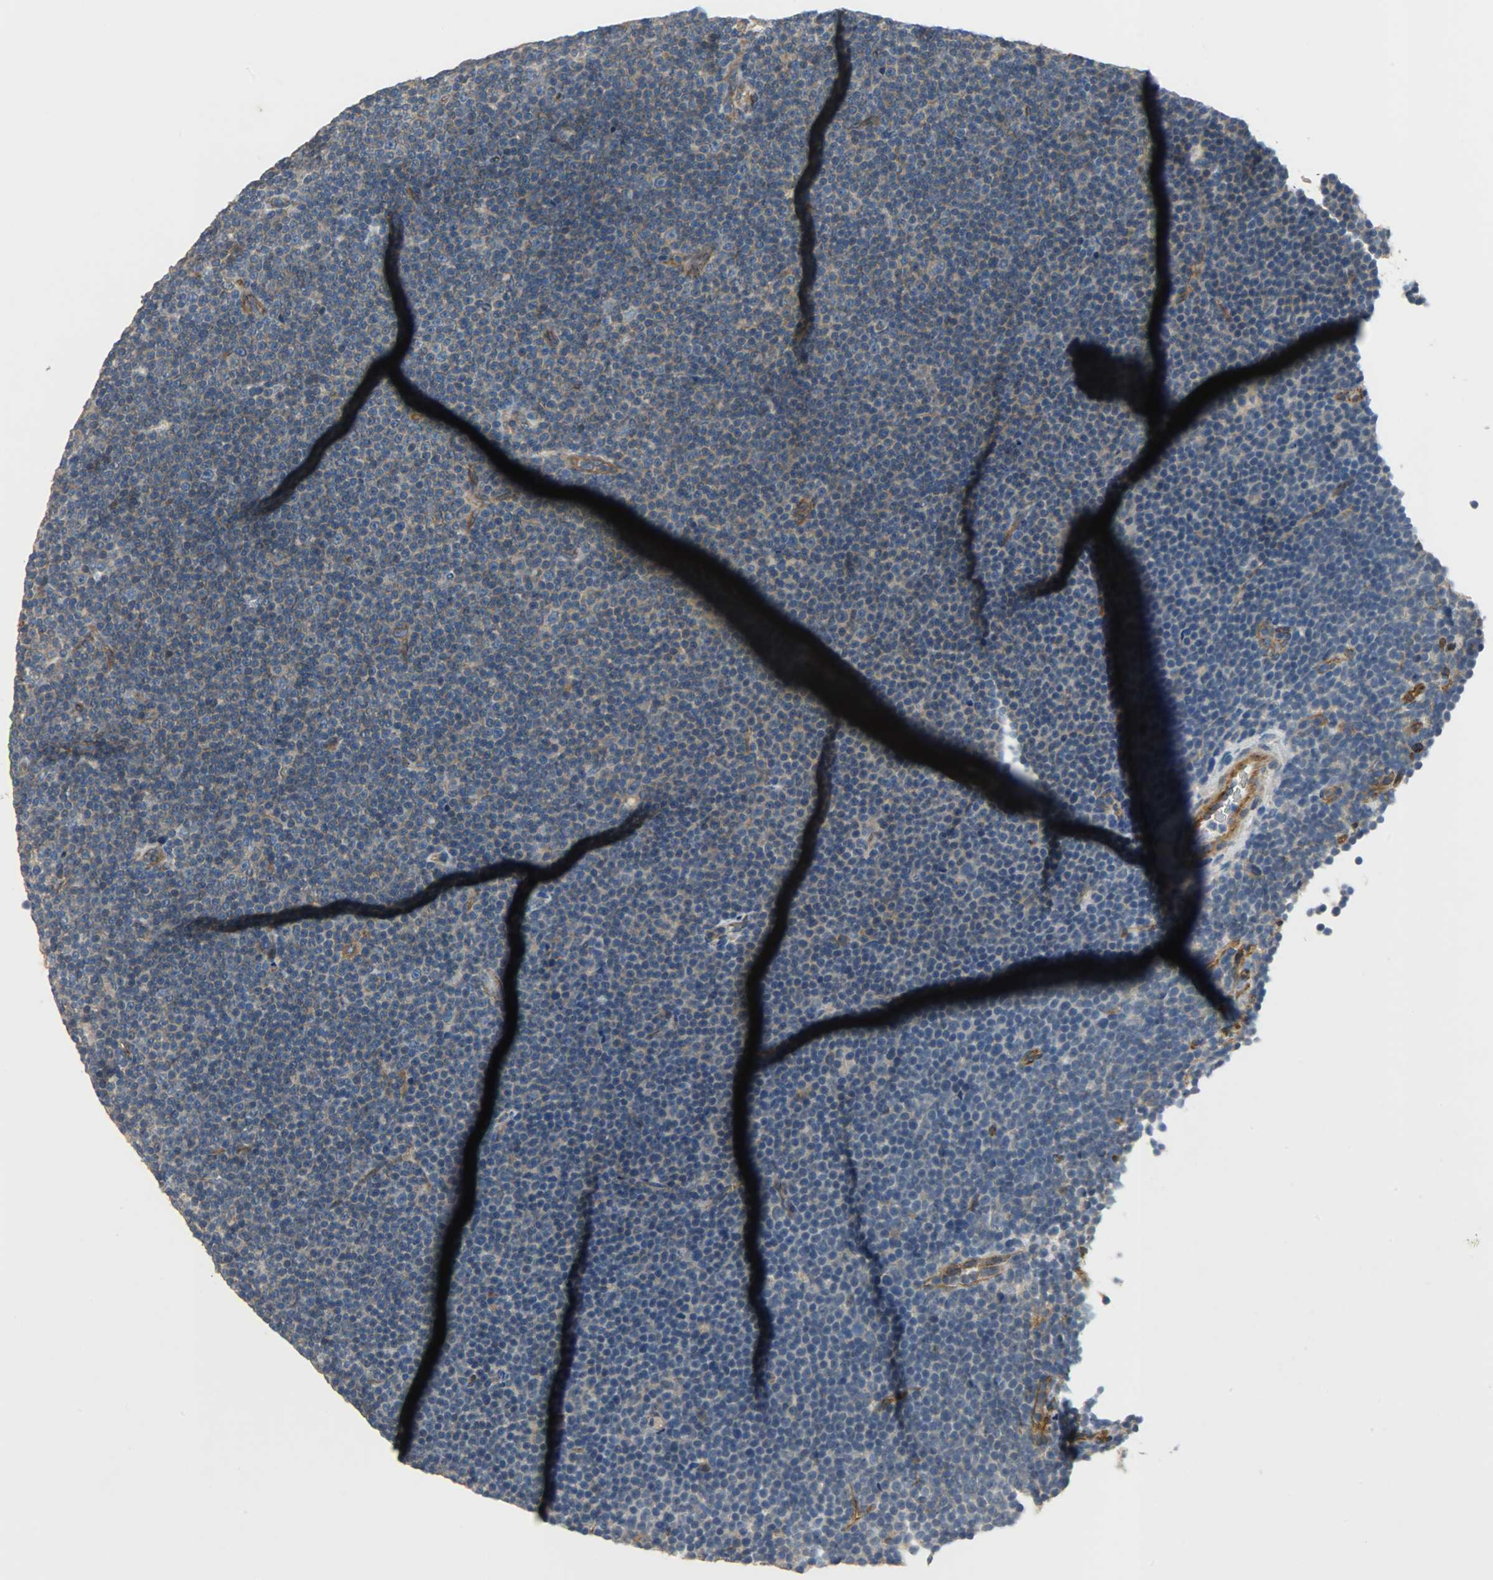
{"staining": {"intensity": "weak", "quantity": "25%-75%", "location": "cytoplasmic/membranous"}, "tissue": "lymphoma", "cell_type": "Tumor cells", "image_type": "cancer", "snomed": [{"axis": "morphology", "description": "Malignant lymphoma, non-Hodgkin's type, Low grade"}, {"axis": "topography", "description": "Lymph node"}], "caption": "Immunohistochemistry (DAB (3,3'-diaminobenzidine)) staining of human low-grade malignant lymphoma, non-Hodgkin's type displays weak cytoplasmic/membranous protein staining in about 25%-75% of tumor cells.", "gene": "KIAA1217", "patient": {"sex": "female", "age": 67}}